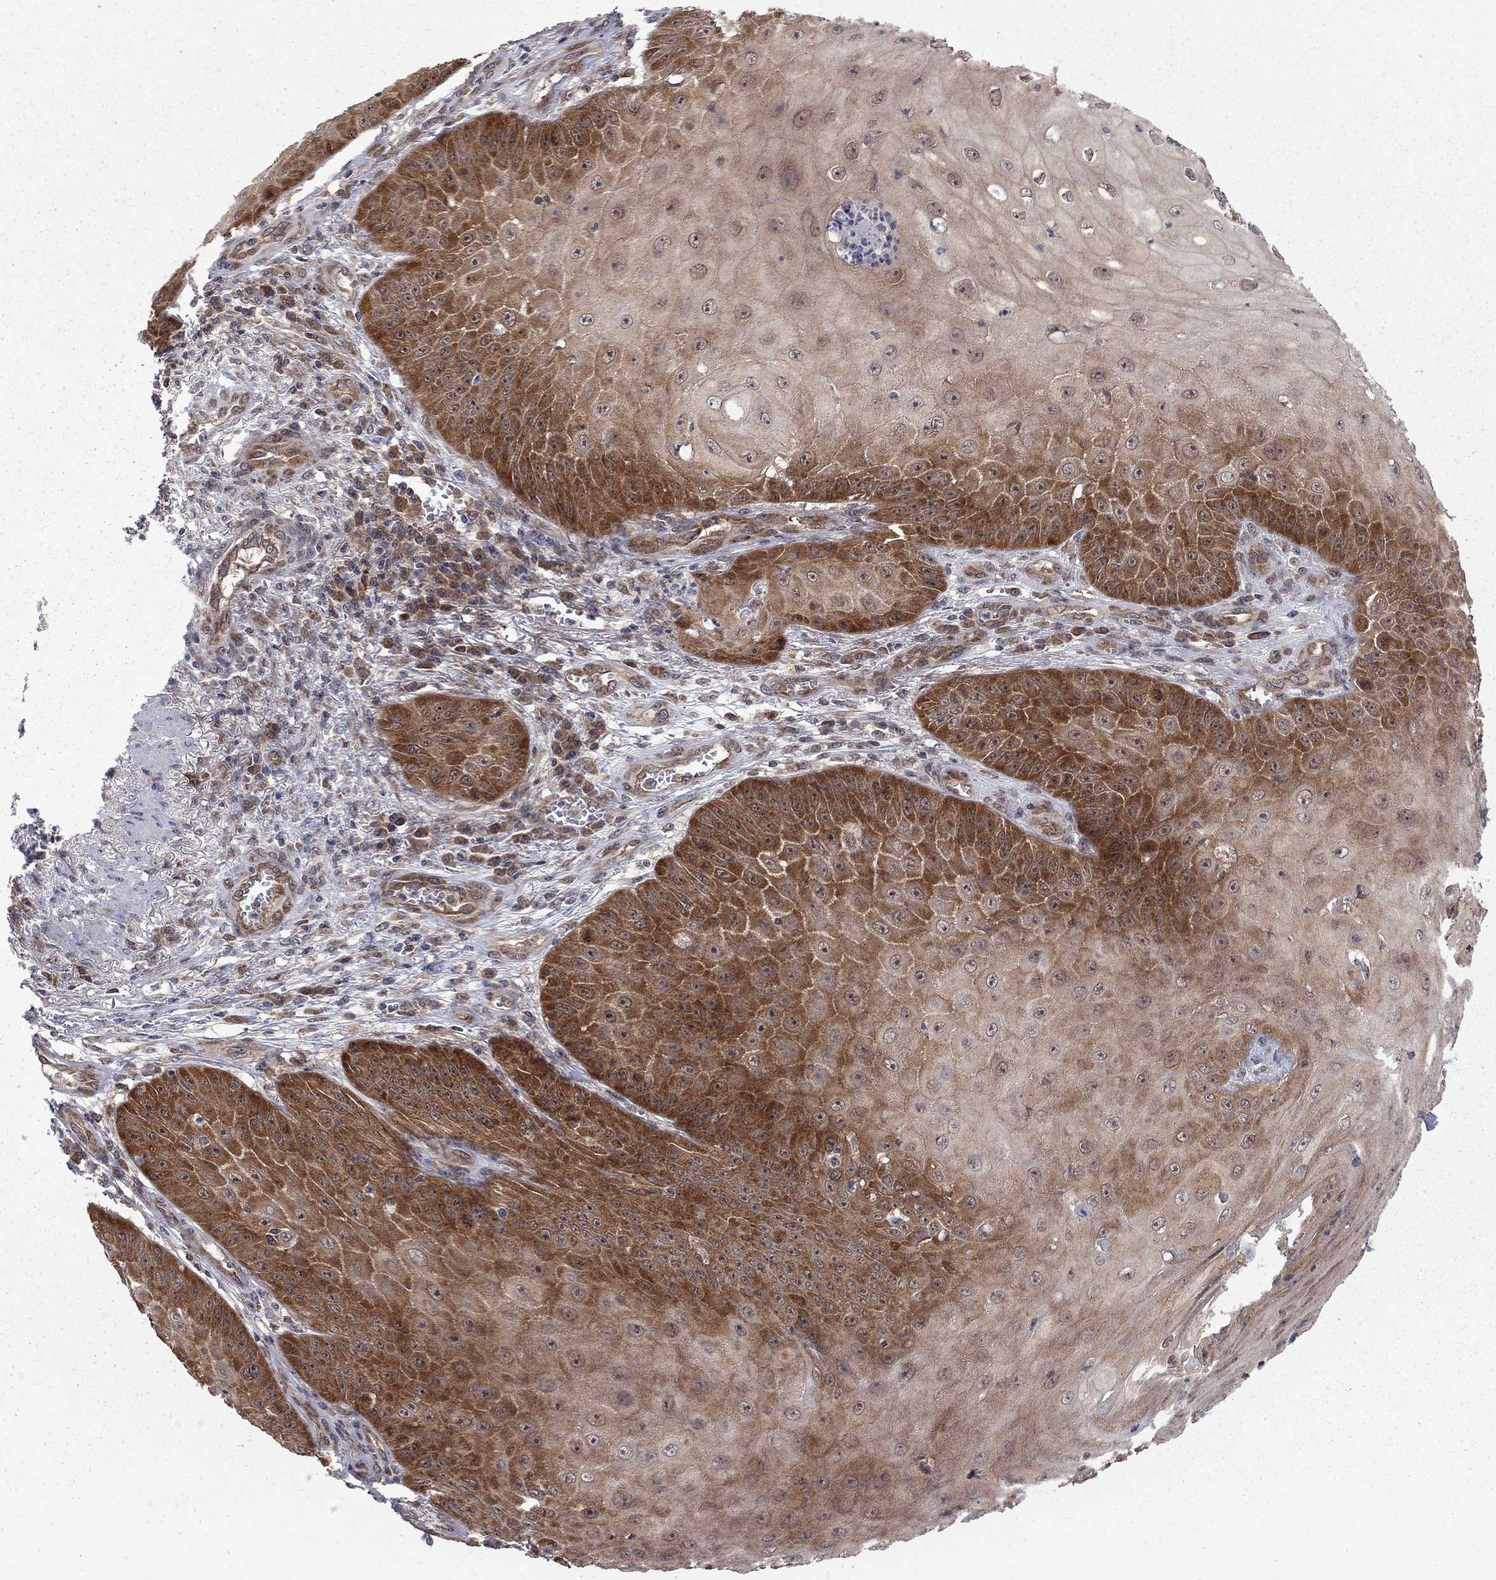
{"staining": {"intensity": "strong", "quantity": "25%-75%", "location": "cytoplasmic/membranous"}, "tissue": "skin cancer", "cell_type": "Tumor cells", "image_type": "cancer", "snomed": [{"axis": "morphology", "description": "Squamous cell carcinoma, NOS"}, {"axis": "topography", "description": "Skin"}], "caption": "Immunohistochemical staining of human squamous cell carcinoma (skin) displays strong cytoplasmic/membranous protein staining in approximately 25%-75% of tumor cells.", "gene": "NAA50", "patient": {"sex": "male", "age": 70}}